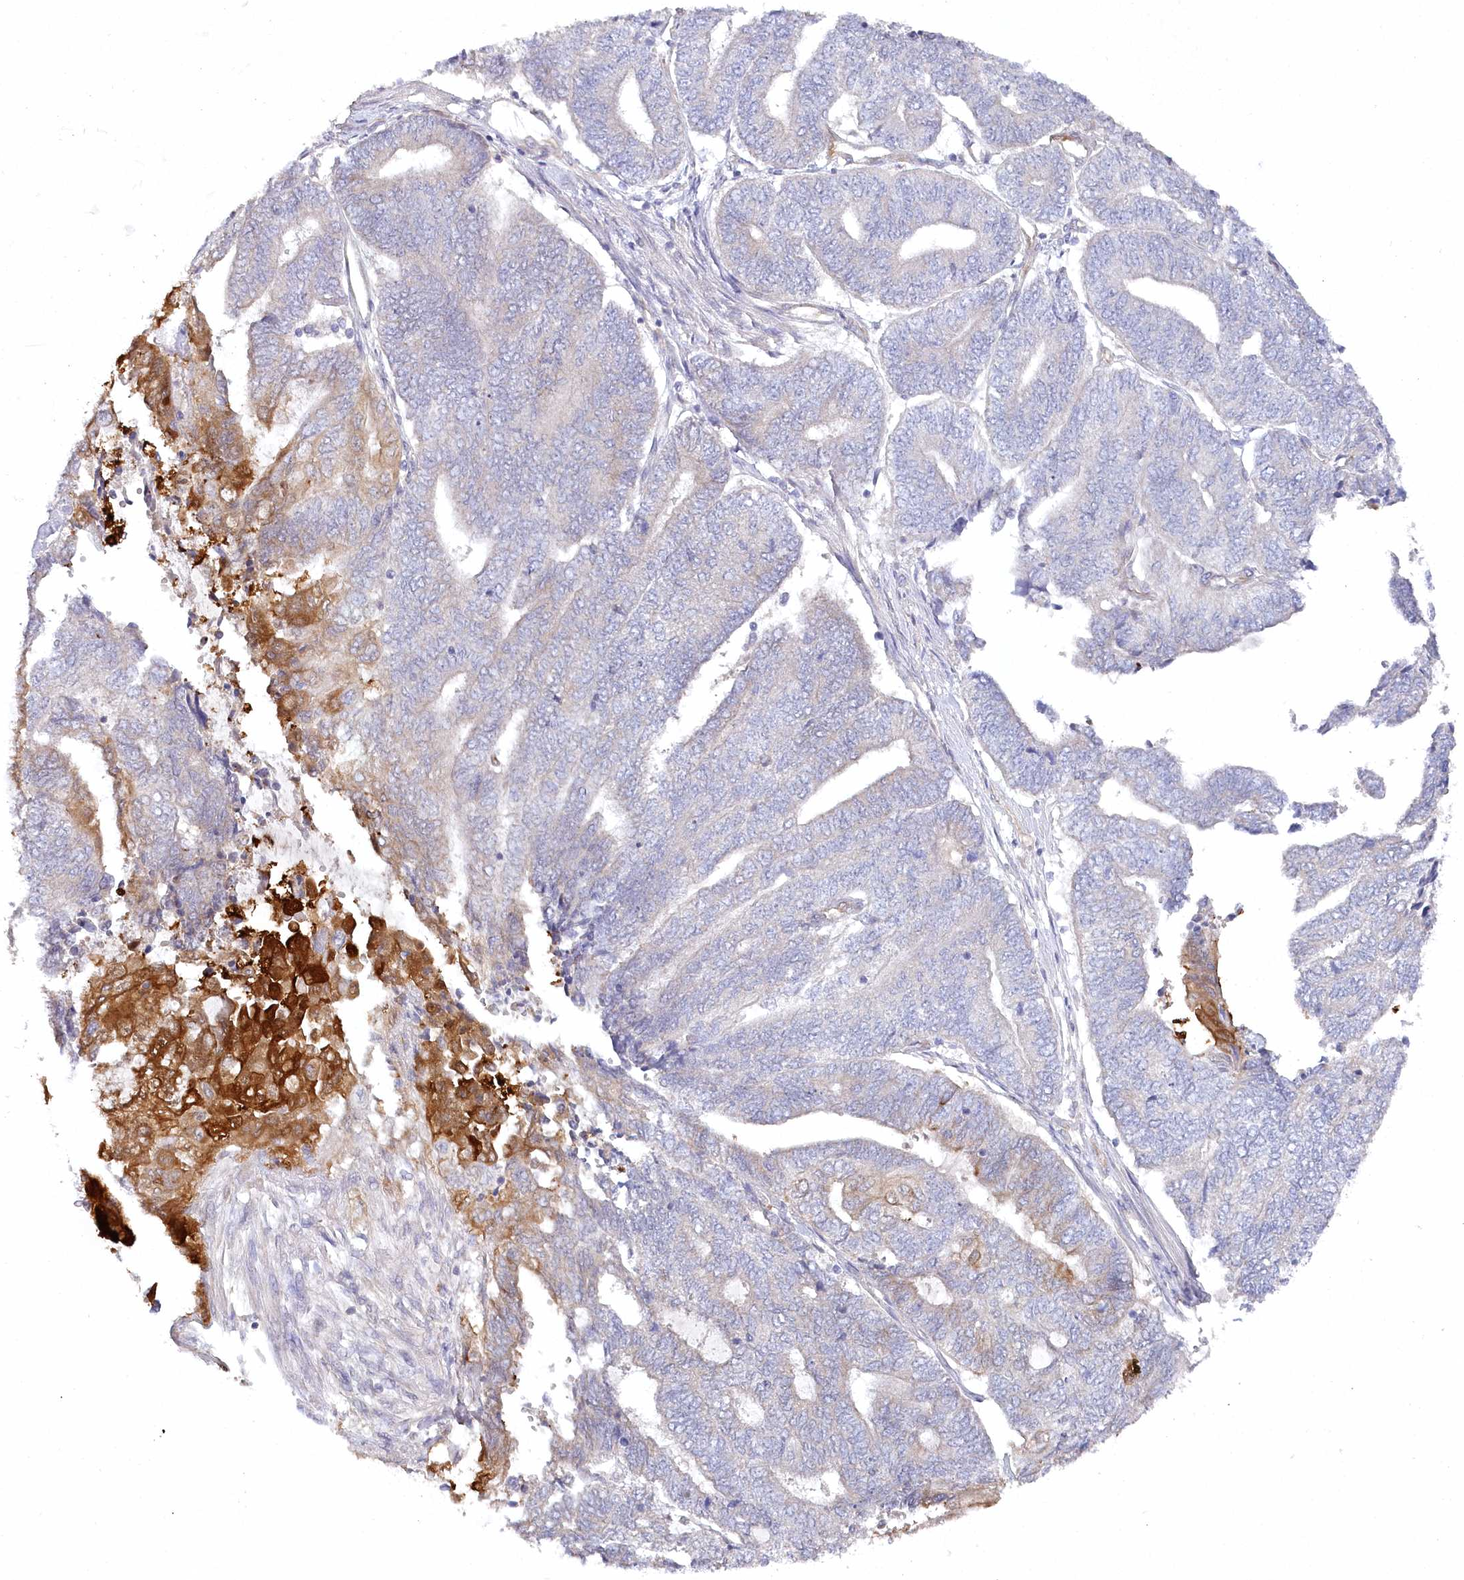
{"staining": {"intensity": "moderate", "quantity": "<25%", "location": "cytoplasmic/membranous"}, "tissue": "endometrial cancer", "cell_type": "Tumor cells", "image_type": "cancer", "snomed": [{"axis": "morphology", "description": "Adenocarcinoma, NOS"}, {"axis": "topography", "description": "Uterus"}, {"axis": "topography", "description": "Endometrium"}], "caption": "Immunohistochemical staining of endometrial adenocarcinoma exhibits low levels of moderate cytoplasmic/membranous protein positivity in approximately <25% of tumor cells. (IHC, brightfield microscopy, high magnification).", "gene": "AAMDC", "patient": {"sex": "female", "age": 70}}